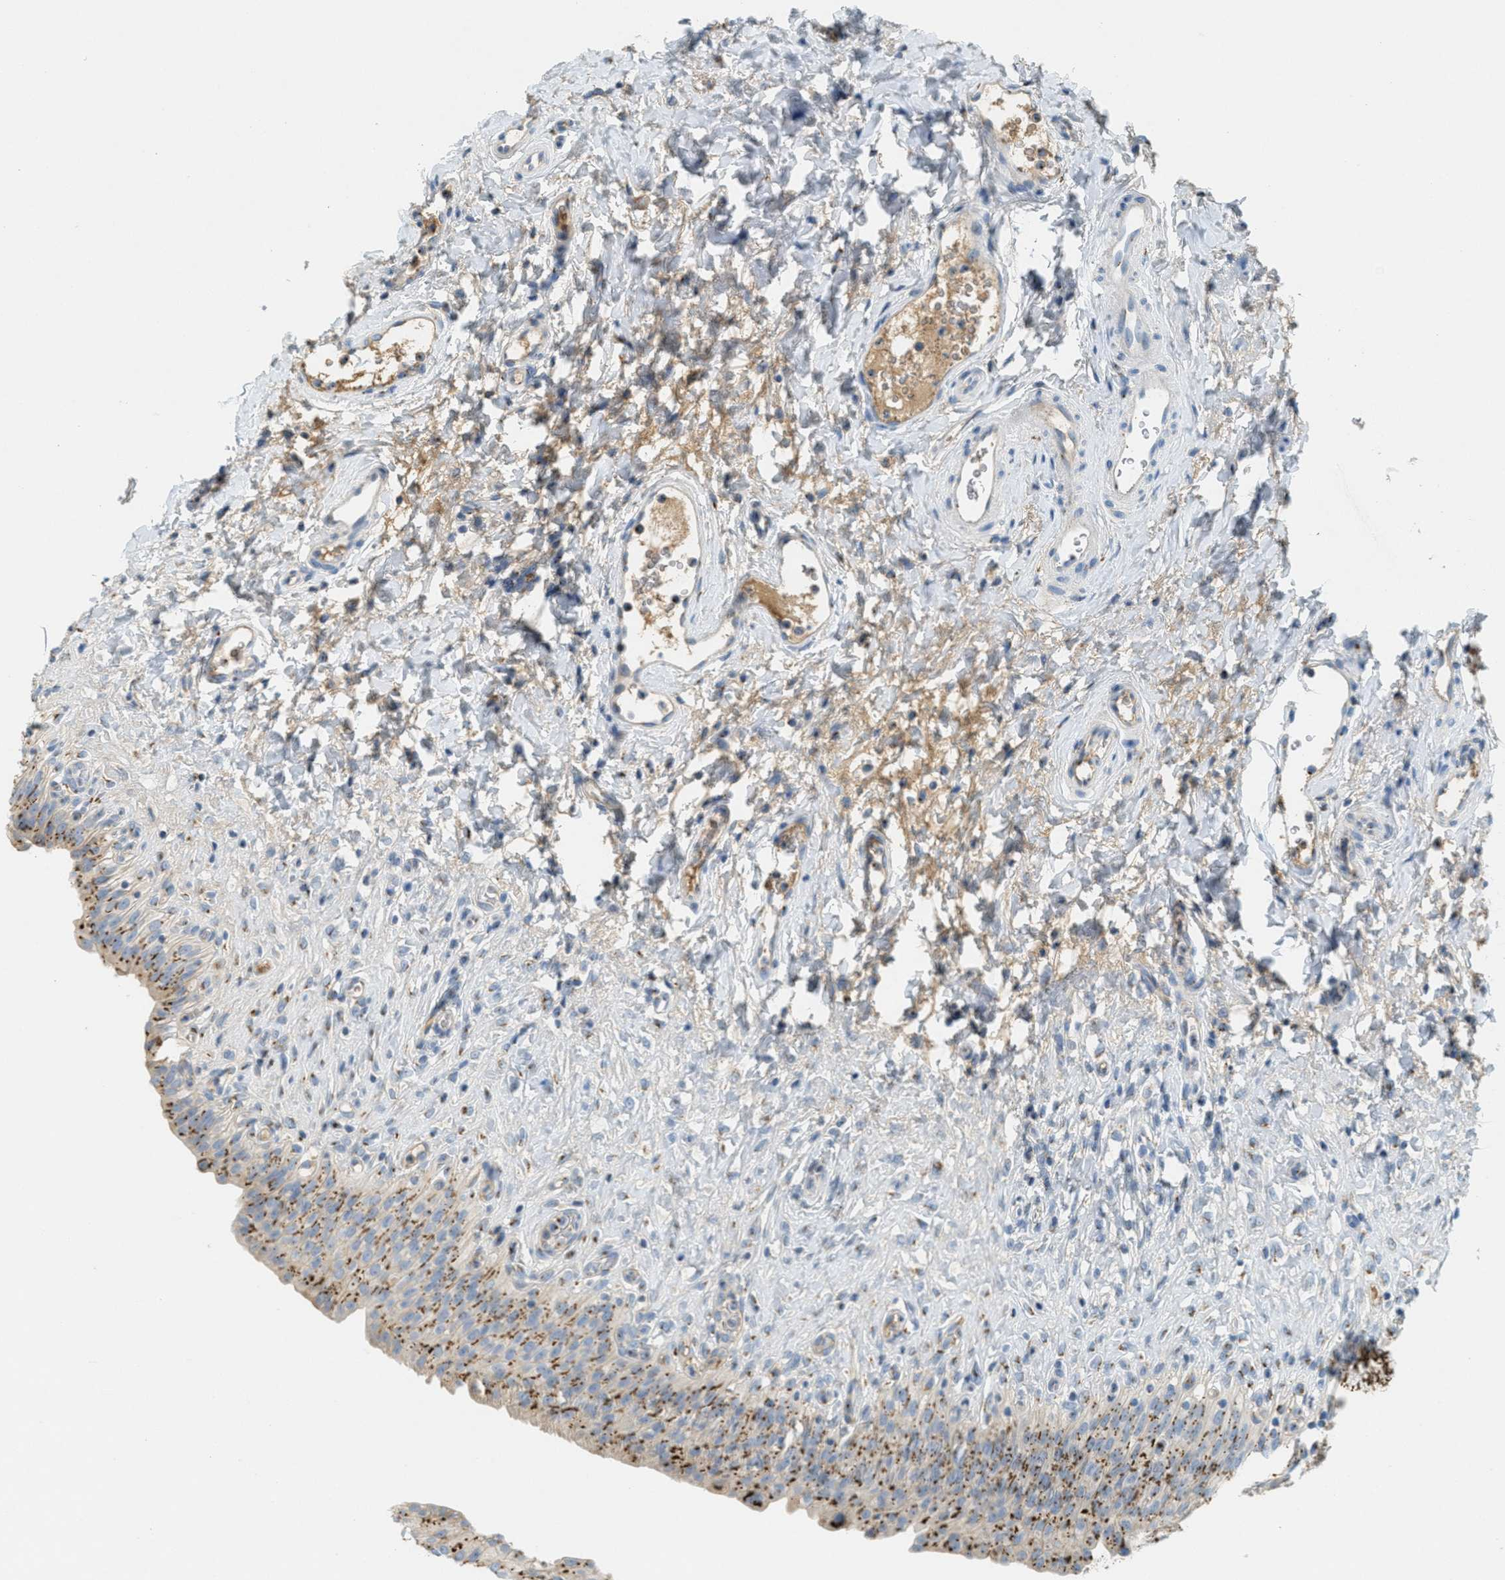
{"staining": {"intensity": "strong", "quantity": ">75%", "location": "cytoplasmic/membranous"}, "tissue": "urinary bladder", "cell_type": "Urothelial cells", "image_type": "normal", "snomed": [{"axis": "morphology", "description": "Urothelial carcinoma, High grade"}, {"axis": "topography", "description": "Urinary bladder"}], "caption": "IHC histopathology image of benign urinary bladder: human urinary bladder stained using immunohistochemistry (IHC) exhibits high levels of strong protein expression localized specifically in the cytoplasmic/membranous of urothelial cells, appearing as a cytoplasmic/membranous brown color.", "gene": "ENTPD4", "patient": {"sex": "male", "age": 46}}